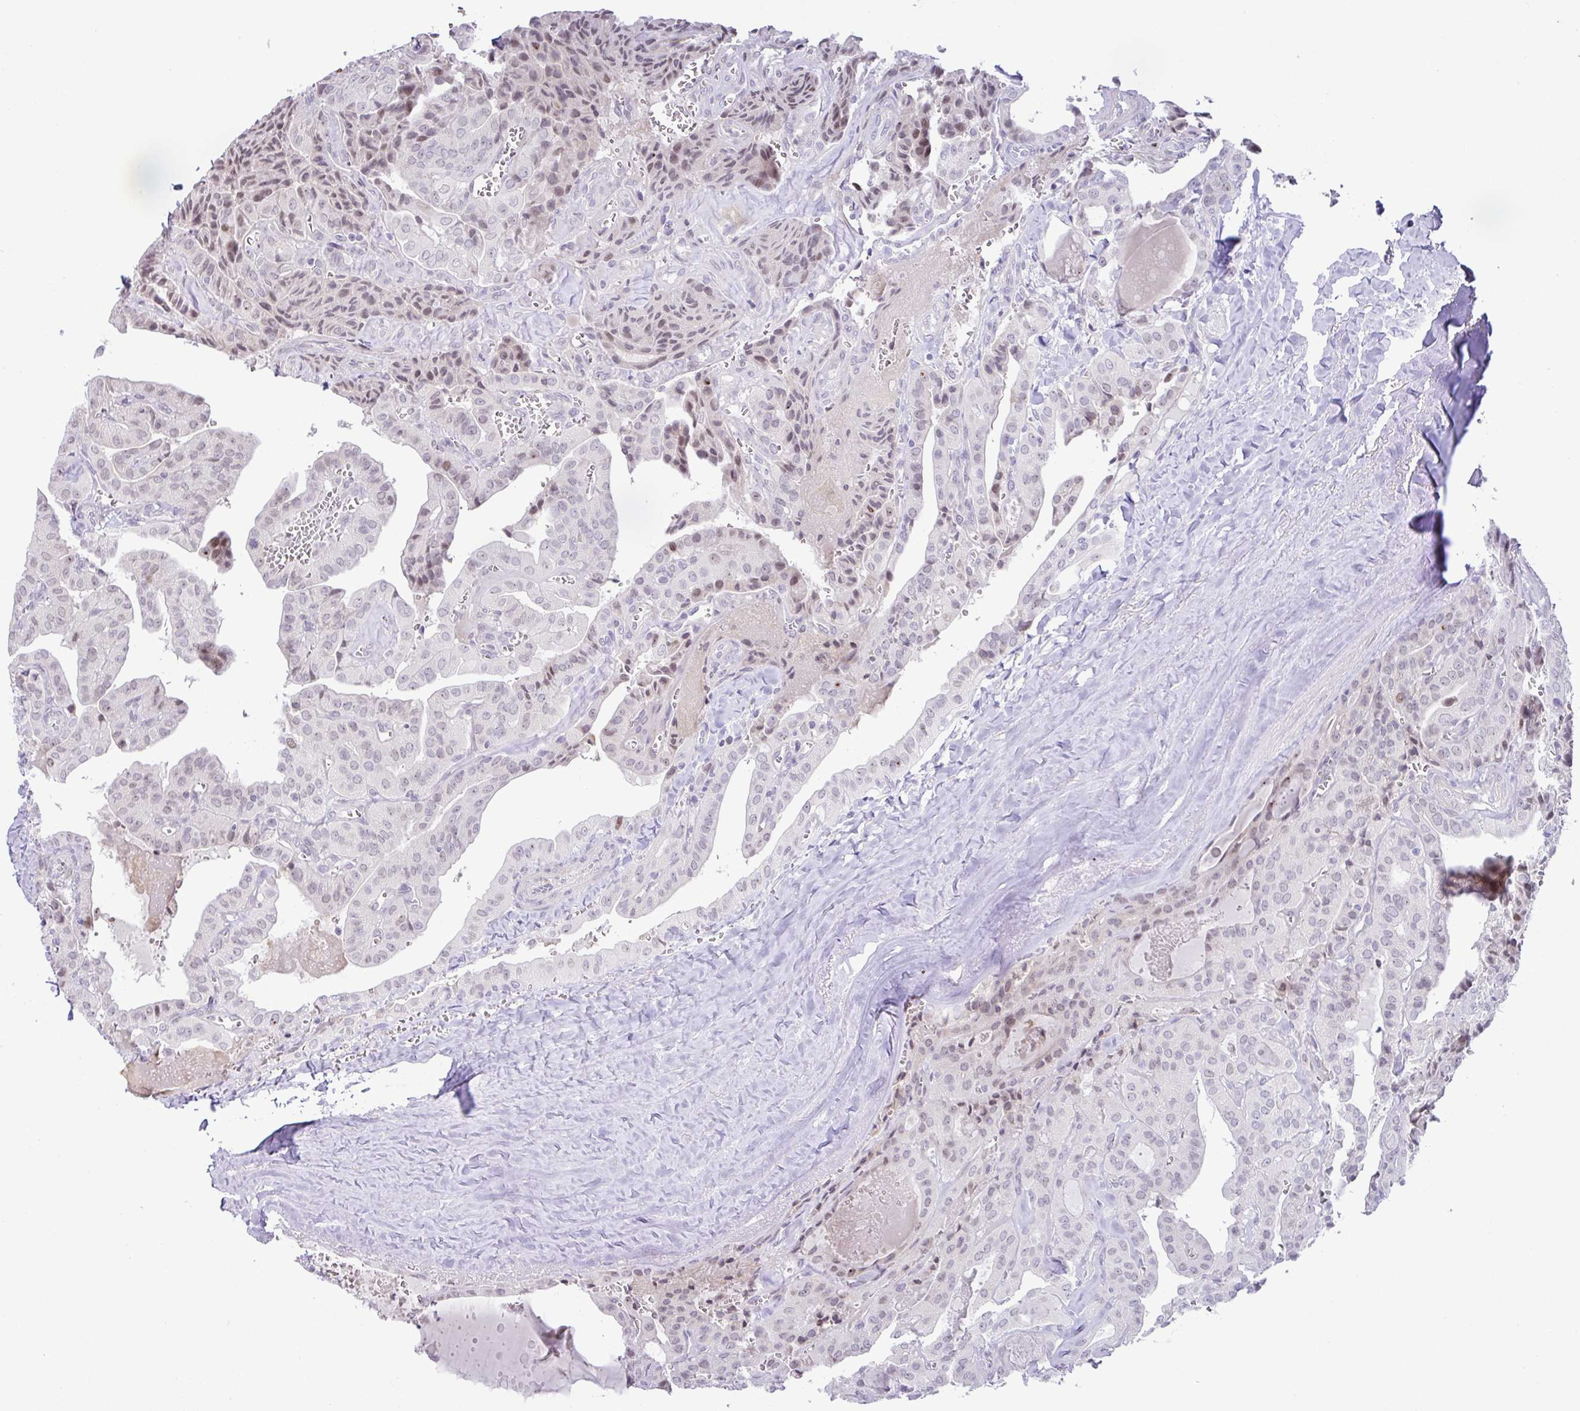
{"staining": {"intensity": "moderate", "quantity": "<25%", "location": "nuclear"}, "tissue": "thyroid cancer", "cell_type": "Tumor cells", "image_type": "cancer", "snomed": [{"axis": "morphology", "description": "Papillary adenocarcinoma, NOS"}, {"axis": "topography", "description": "Thyroid gland"}], "caption": "This is a micrograph of IHC staining of thyroid cancer, which shows moderate expression in the nuclear of tumor cells.", "gene": "PARP2", "patient": {"sex": "male", "age": 52}}